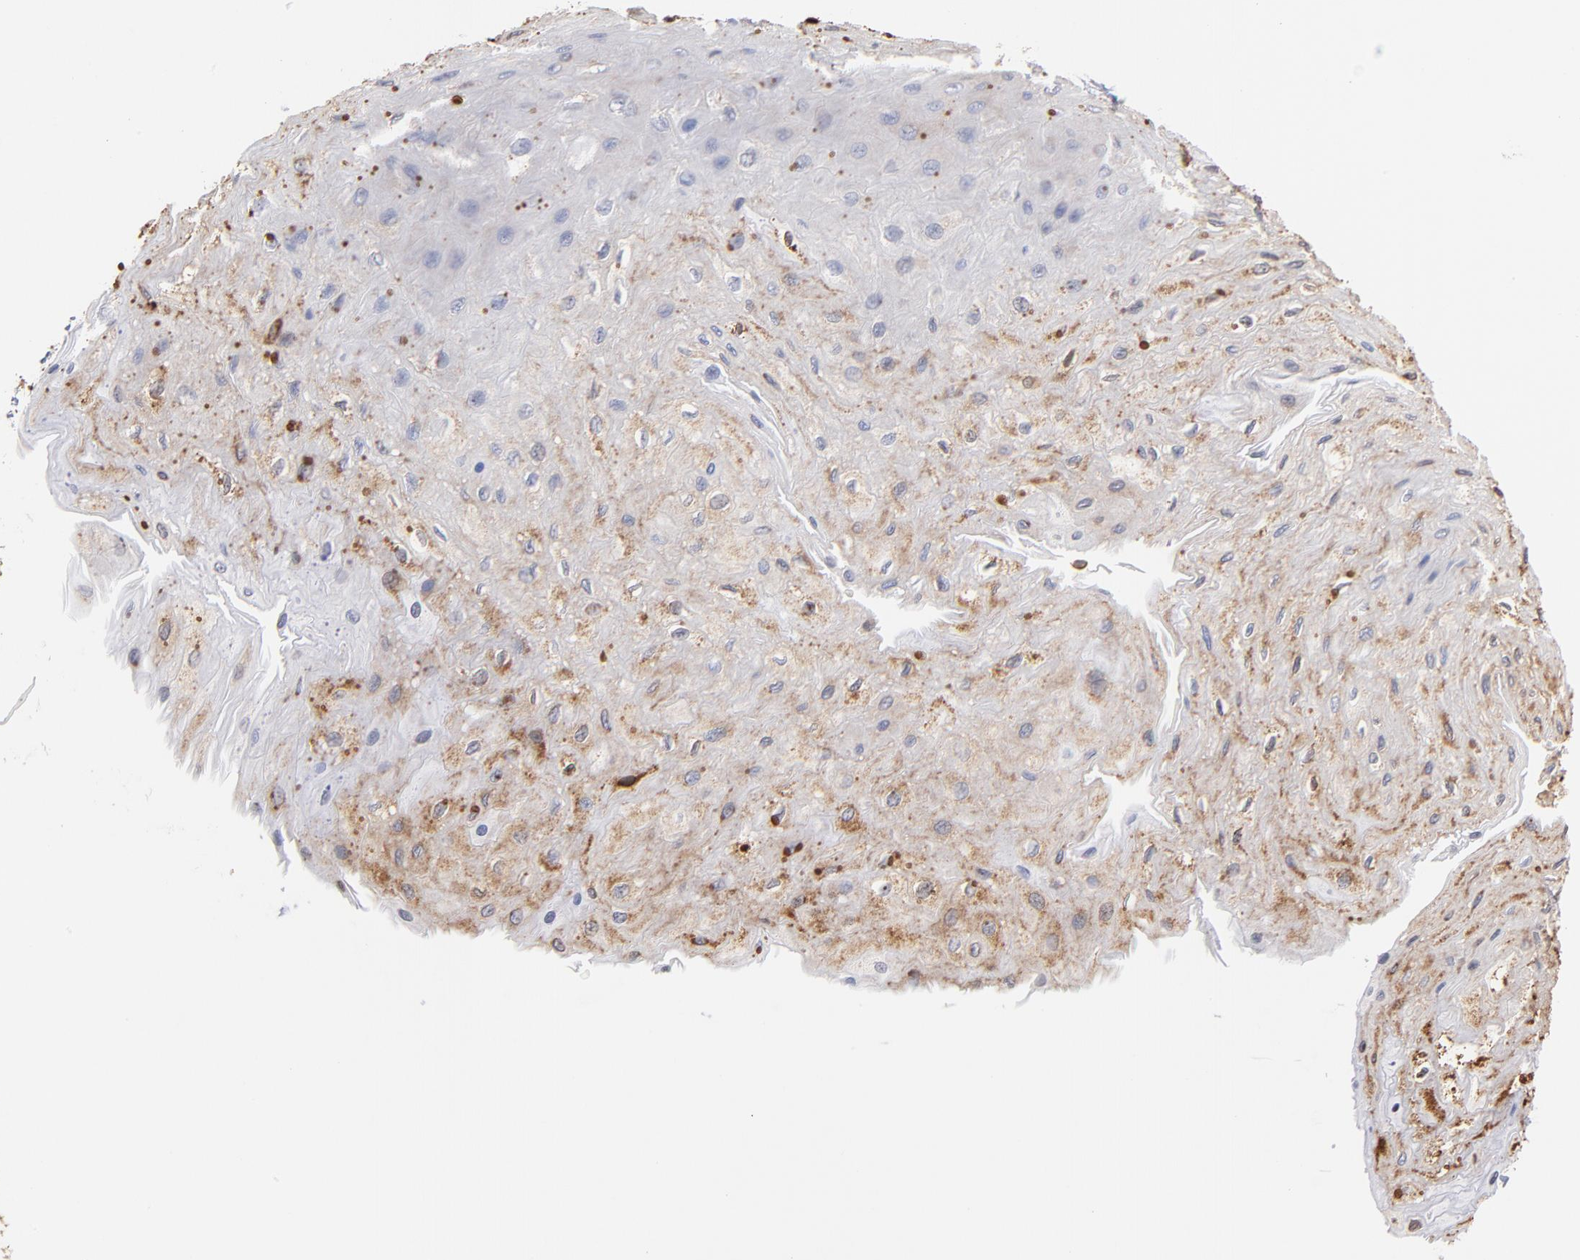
{"staining": {"intensity": "weak", "quantity": "25%-75%", "location": "cytoplasmic/membranous"}, "tissue": "esophagus", "cell_type": "Squamous epithelial cells", "image_type": "normal", "snomed": [{"axis": "morphology", "description": "Normal tissue, NOS"}, {"axis": "topography", "description": "Esophagus"}], "caption": "Immunohistochemistry histopathology image of benign esophagus stained for a protein (brown), which exhibits low levels of weak cytoplasmic/membranous positivity in approximately 25%-75% of squamous epithelial cells.", "gene": "RPL9", "patient": {"sex": "female", "age": 72}}